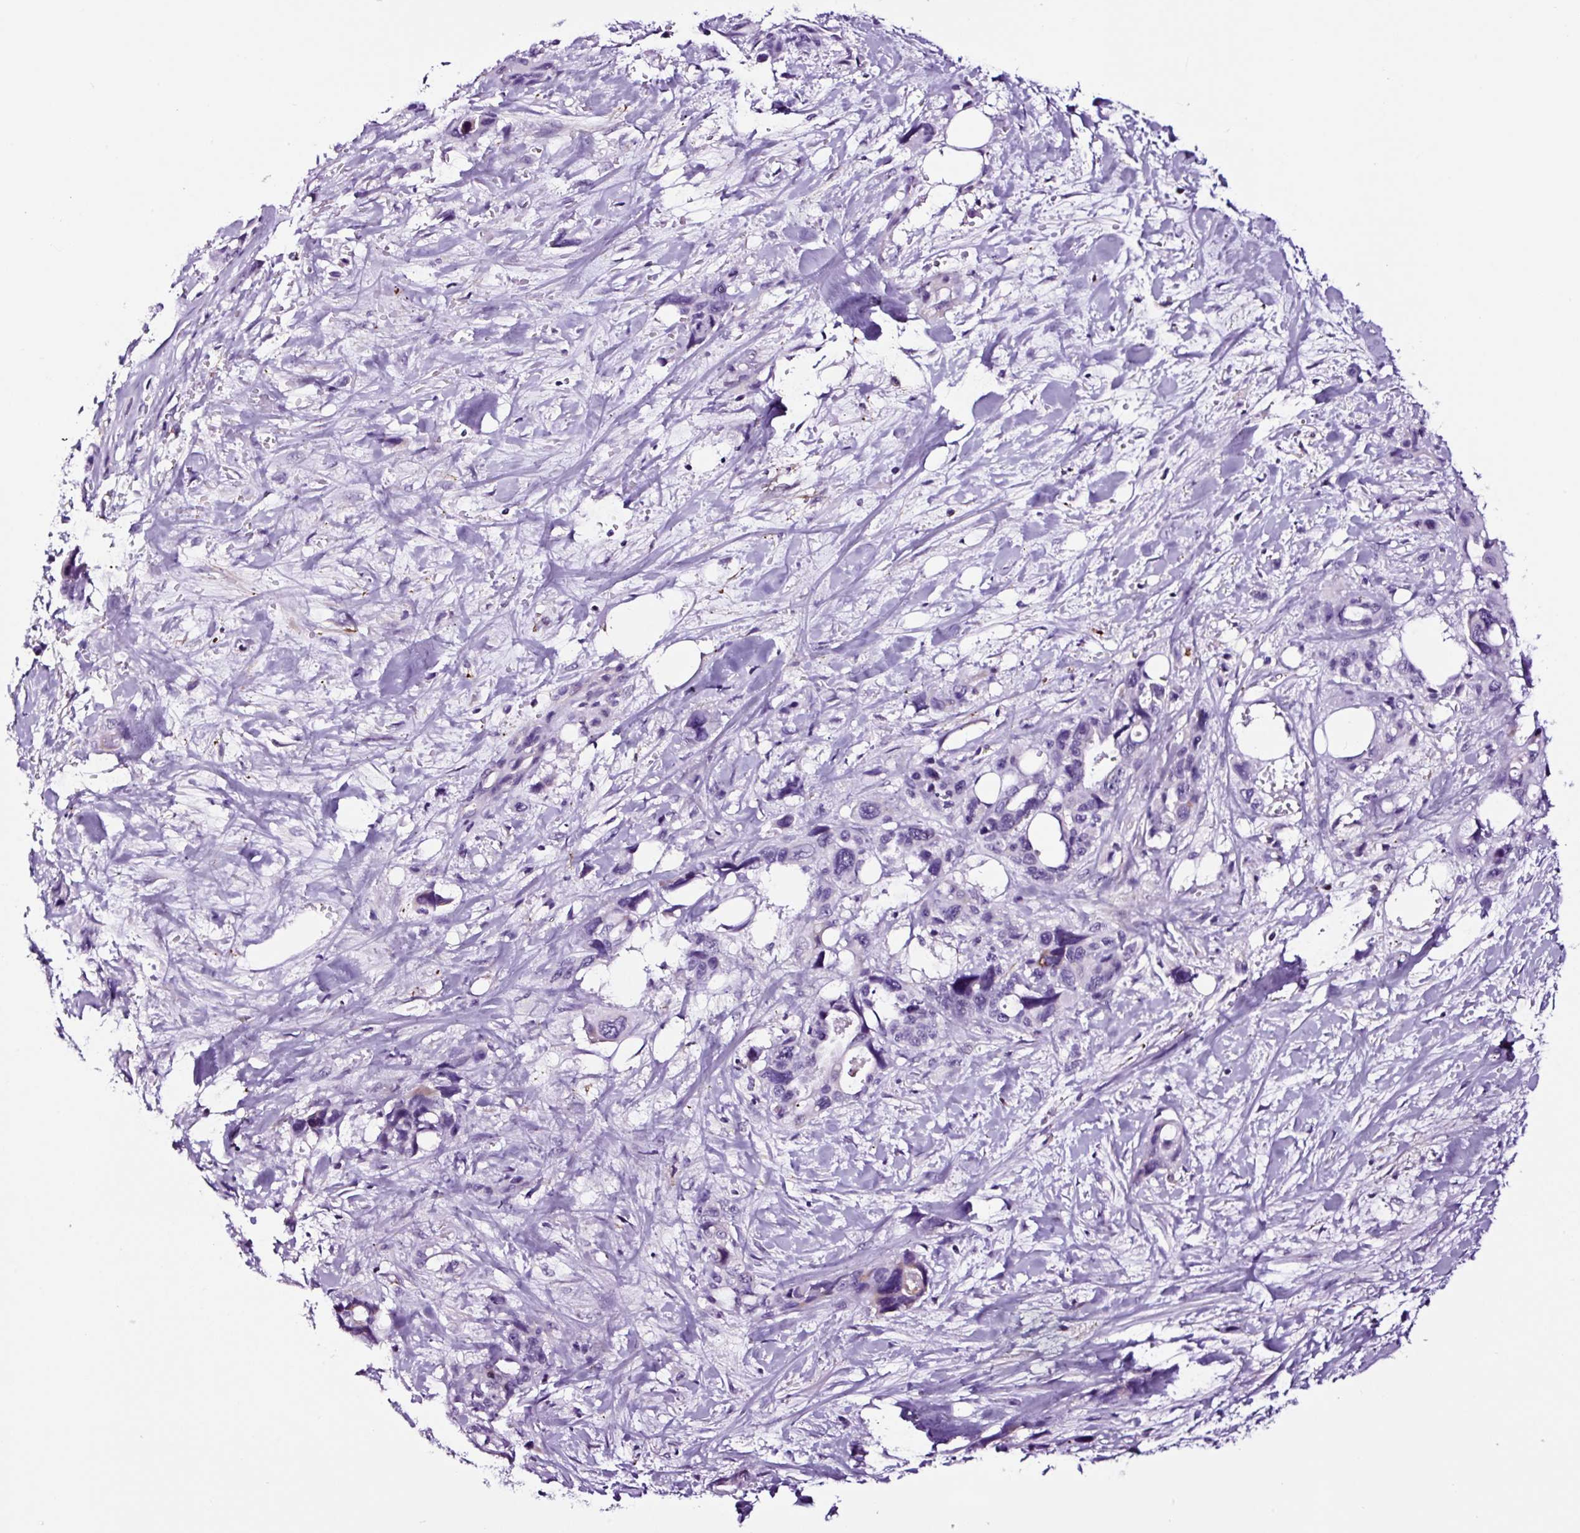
{"staining": {"intensity": "negative", "quantity": "none", "location": "none"}, "tissue": "pancreatic cancer", "cell_type": "Tumor cells", "image_type": "cancer", "snomed": [{"axis": "morphology", "description": "Adenocarcinoma, NOS"}, {"axis": "topography", "description": "Pancreas"}], "caption": "Immunohistochemistry of human pancreatic cancer (adenocarcinoma) demonstrates no positivity in tumor cells.", "gene": "TAFA3", "patient": {"sex": "male", "age": 46}}